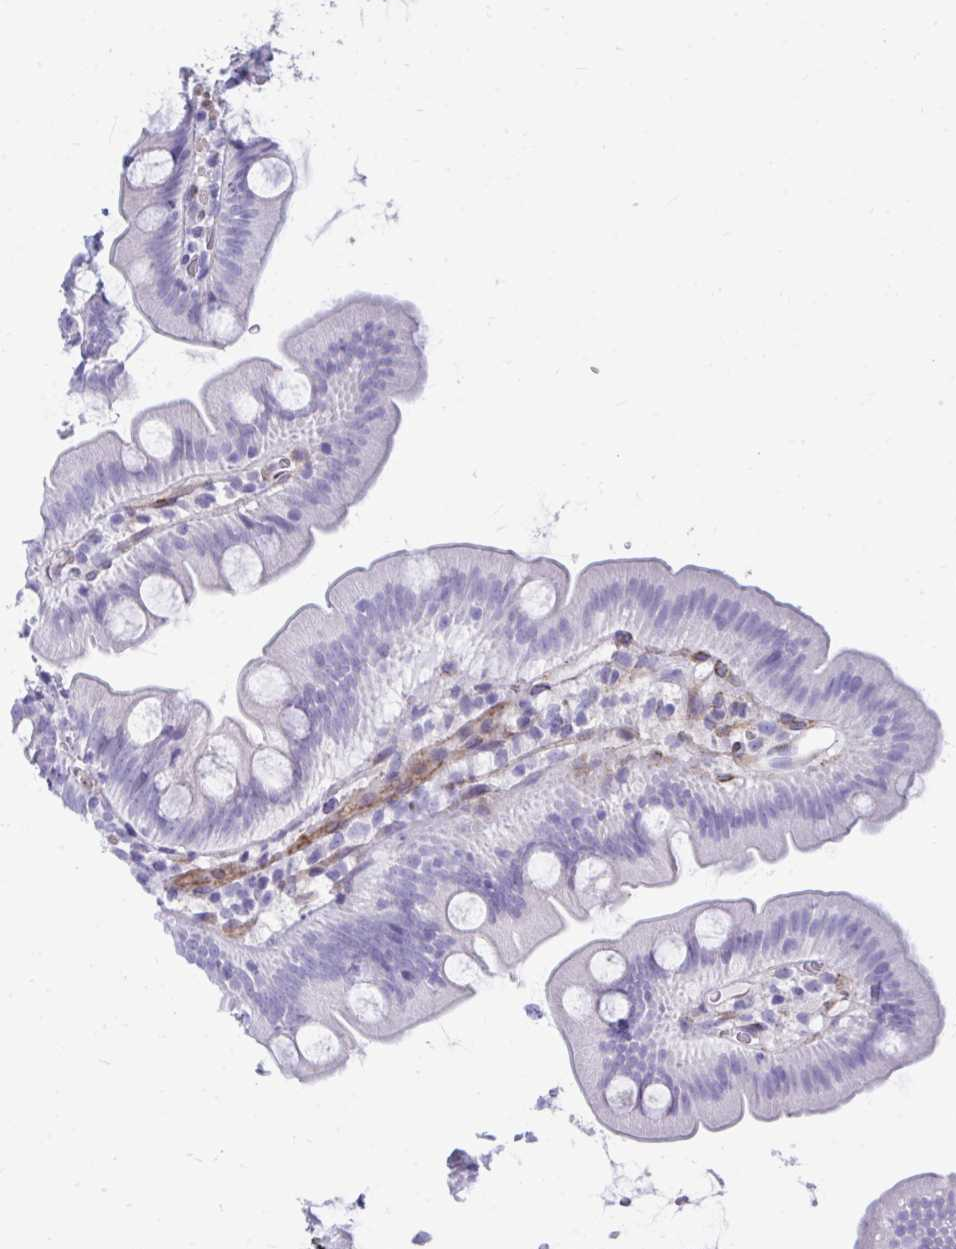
{"staining": {"intensity": "moderate", "quantity": "<25%", "location": "cytoplasmic/membranous"}, "tissue": "small intestine", "cell_type": "Glandular cells", "image_type": "normal", "snomed": [{"axis": "morphology", "description": "Normal tissue, NOS"}, {"axis": "topography", "description": "Small intestine"}], "caption": "High-power microscopy captured an immunohistochemistry micrograph of normal small intestine, revealing moderate cytoplasmic/membranous staining in approximately <25% of glandular cells. (brown staining indicates protein expression, while blue staining denotes nuclei).", "gene": "UBL3", "patient": {"sex": "female", "age": 68}}